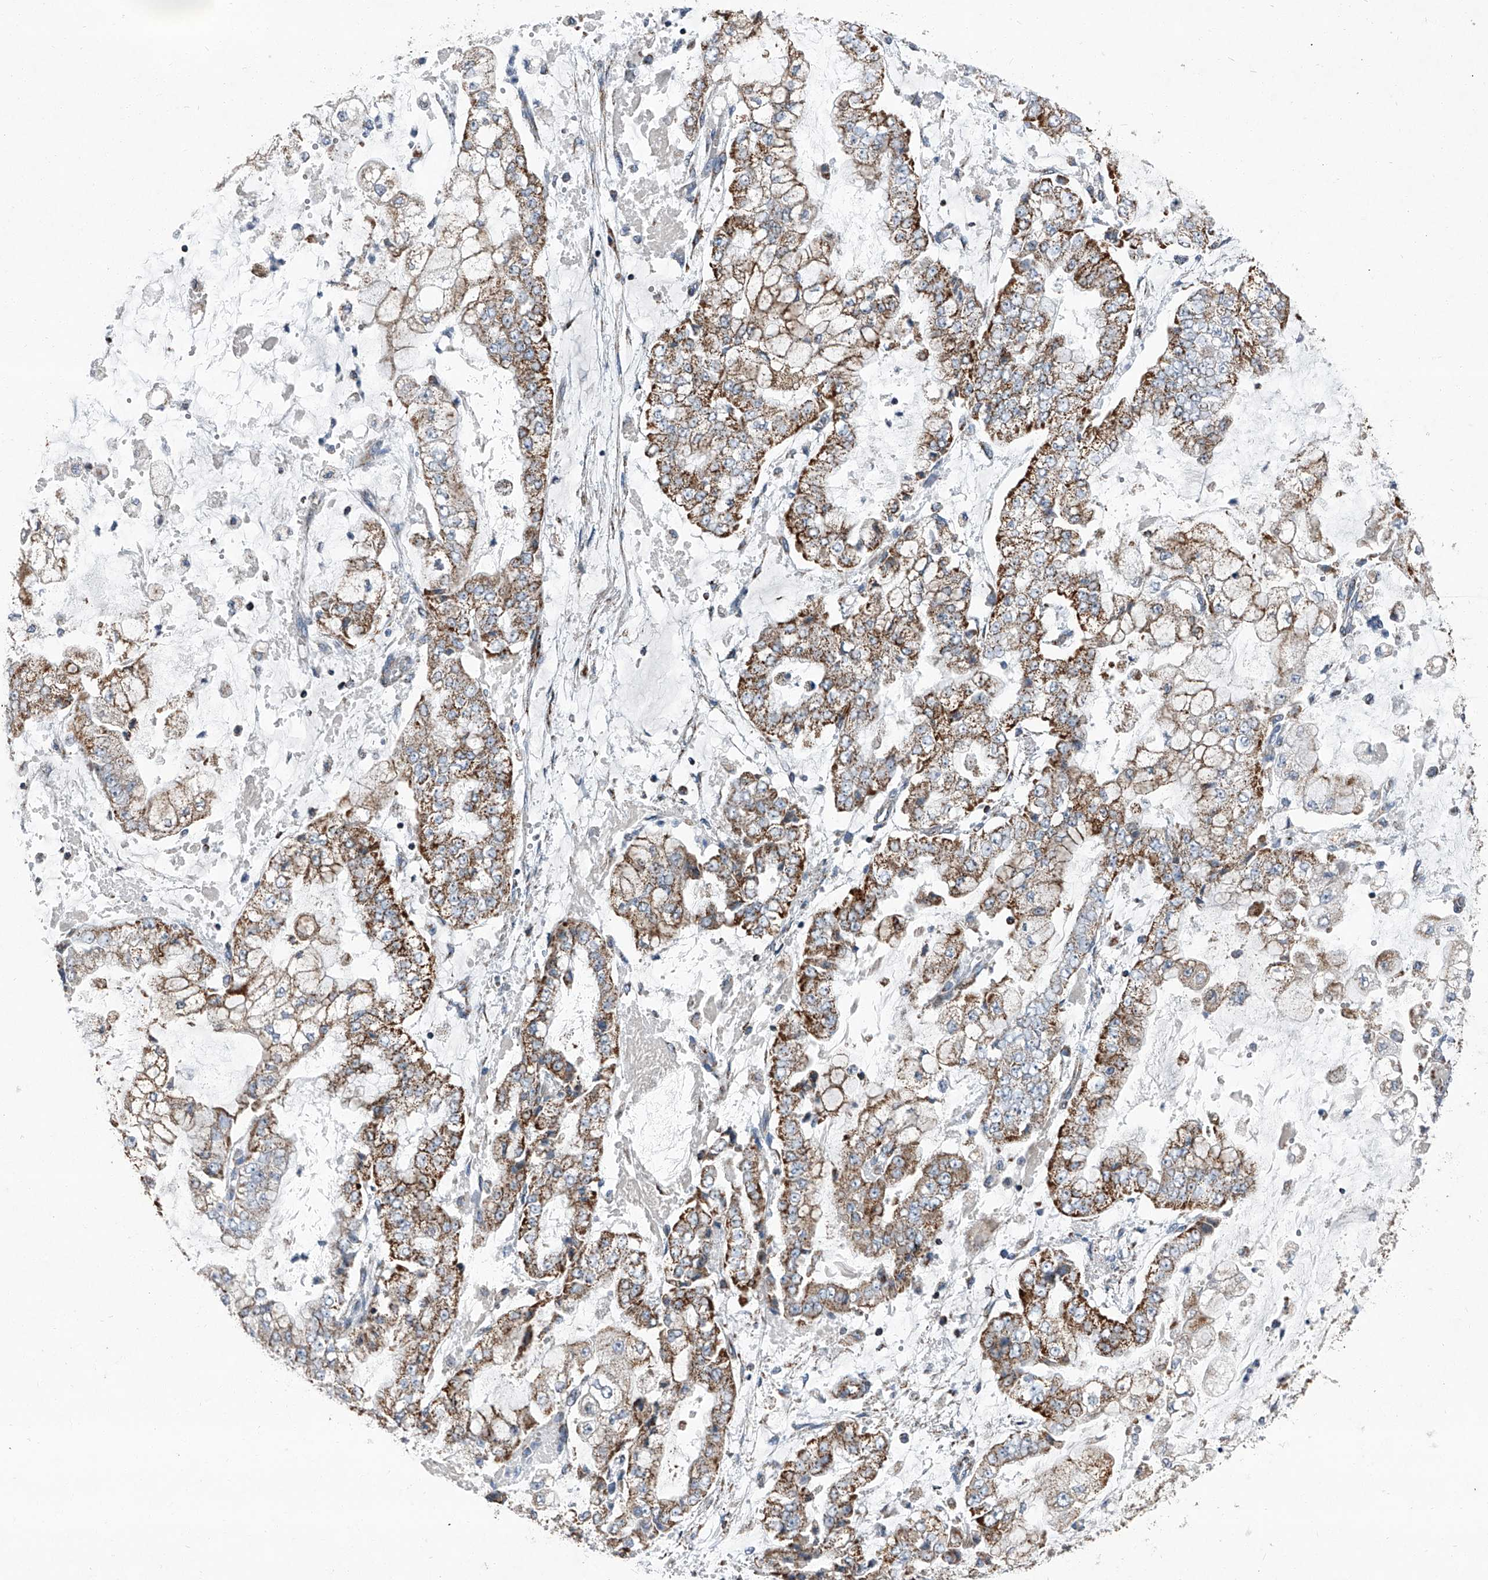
{"staining": {"intensity": "moderate", "quantity": ">75%", "location": "cytoplasmic/membranous"}, "tissue": "stomach cancer", "cell_type": "Tumor cells", "image_type": "cancer", "snomed": [{"axis": "morphology", "description": "Adenocarcinoma, NOS"}, {"axis": "topography", "description": "Stomach"}], "caption": "Moderate cytoplasmic/membranous expression for a protein is seen in about >75% of tumor cells of stomach adenocarcinoma using immunohistochemistry (IHC).", "gene": "CHRNA7", "patient": {"sex": "male", "age": 76}}